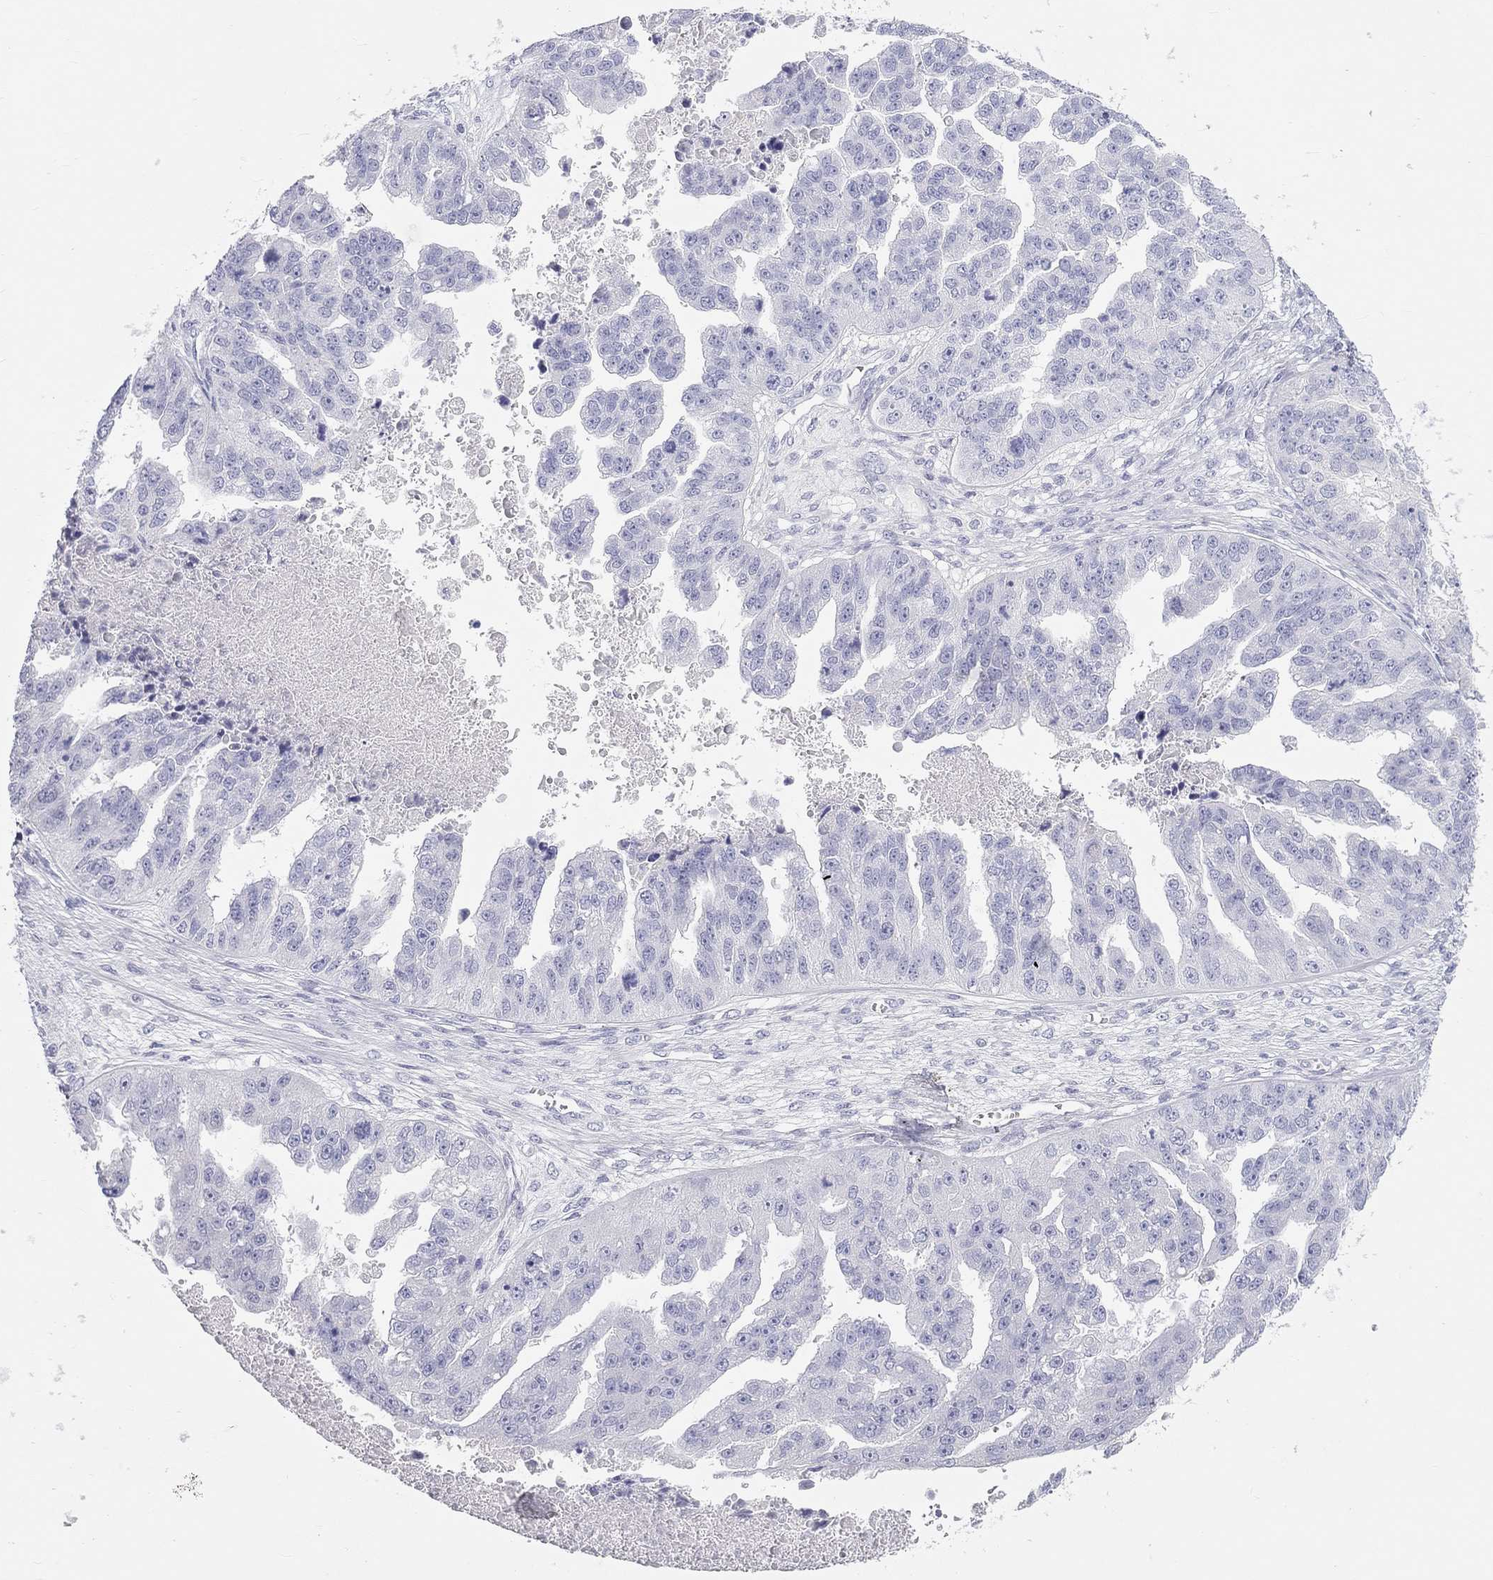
{"staining": {"intensity": "negative", "quantity": "none", "location": "none"}, "tissue": "ovarian cancer", "cell_type": "Tumor cells", "image_type": "cancer", "snomed": [{"axis": "morphology", "description": "Cystadenocarcinoma, serous, NOS"}, {"axis": "topography", "description": "Ovary"}], "caption": "Immunohistochemical staining of human serous cystadenocarcinoma (ovarian) shows no significant expression in tumor cells.", "gene": "PCDHGC5", "patient": {"sex": "female", "age": 58}}